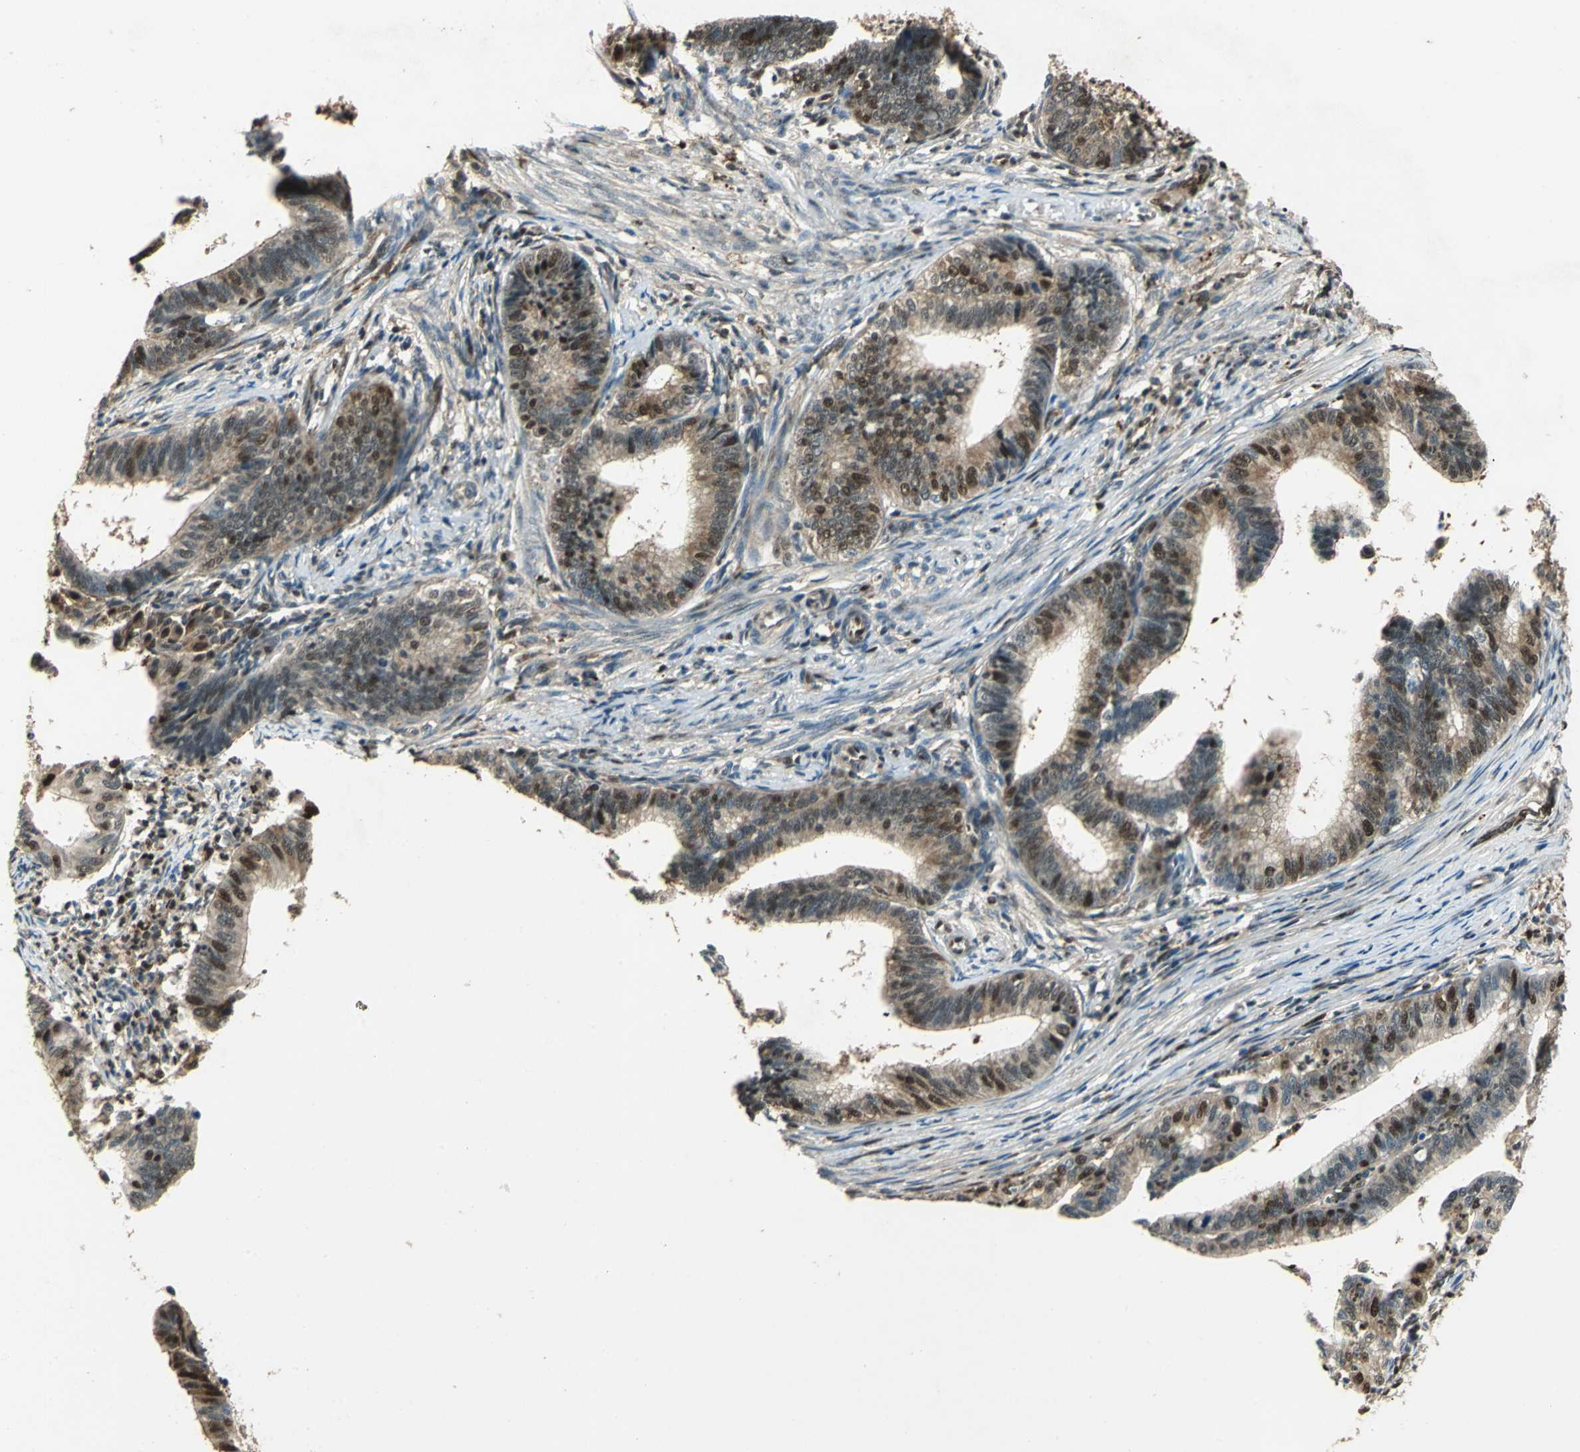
{"staining": {"intensity": "moderate", "quantity": ">75%", "location": "cytoplasmic/membranous,nuclear"}, "tissue": "cervical cancer", "cell_type": "Tumor cells", "image_type": "cancer", "snomed": [{"axis": "morphology", "description": "Adenocarcinoma, NOS"}, {"axis": "topography", "description": "Cervix"}], "caption": "An image of human cervical cancer stained for a protein shows moderate cytoplasmic/membranous and nuclear brown staining in tumor cells. (DAB (3,3'-diaminobenzidine) IHC with brightfield microscopy, high magnification).", "gene": "PPP1R13L", "patient": {"sex": "female", "age": 36}}